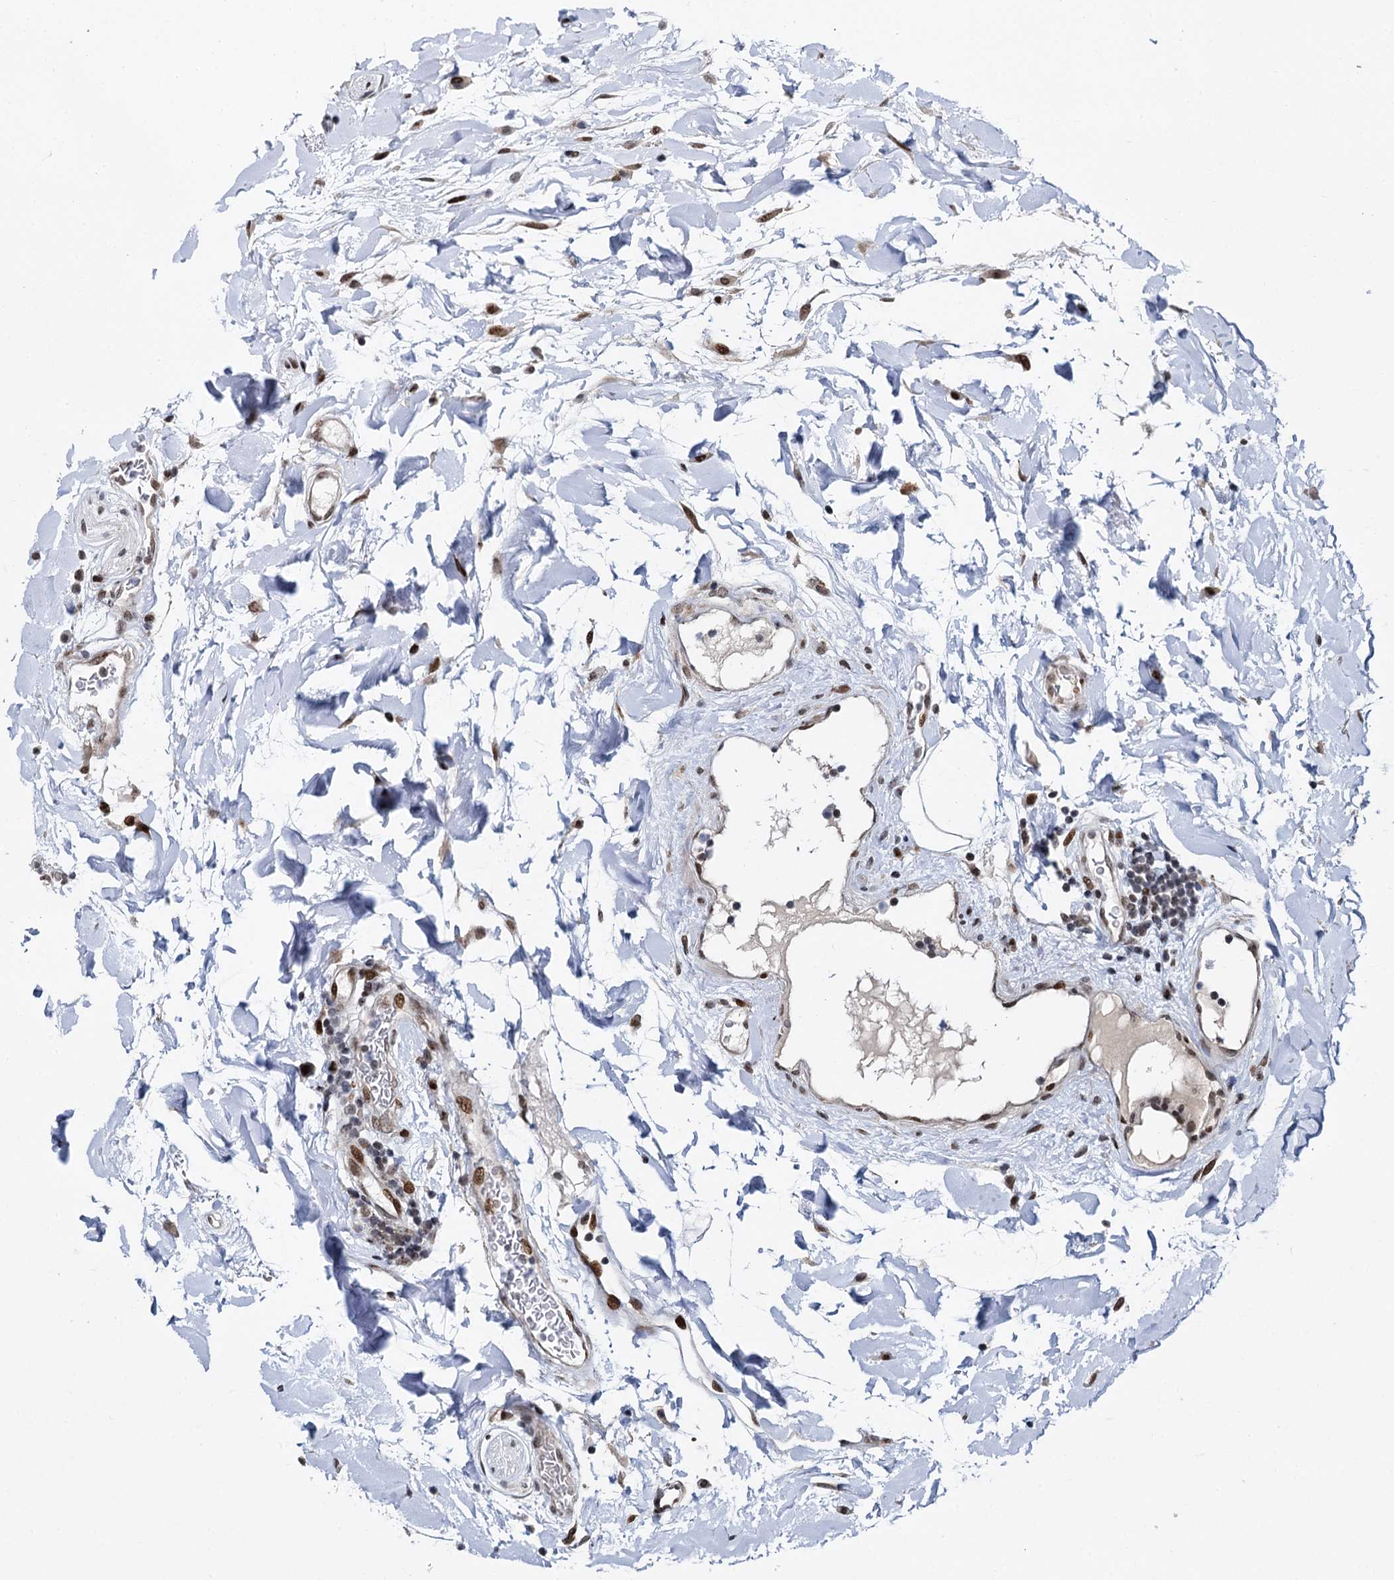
{"staining": {"intensity": "moderate", "quantity": ">75%", "location": "nuclear"}, "tissue": "colon", "cell_type": "Endothelial cells", "image_type": "normal", "snomed": [{"axis": "morphology", "description": "Normal tissue, NOS"}, {"axis": "topography", "description": "Colon"}], "caption": "Approximately >75% of endothelial cells in normal colon demonstrate moderate nuclear protein staining as visualized by brown immunohistochemical staining.", "gene": "RUFY2", "patient": {"sex": "female", "age": 79}}